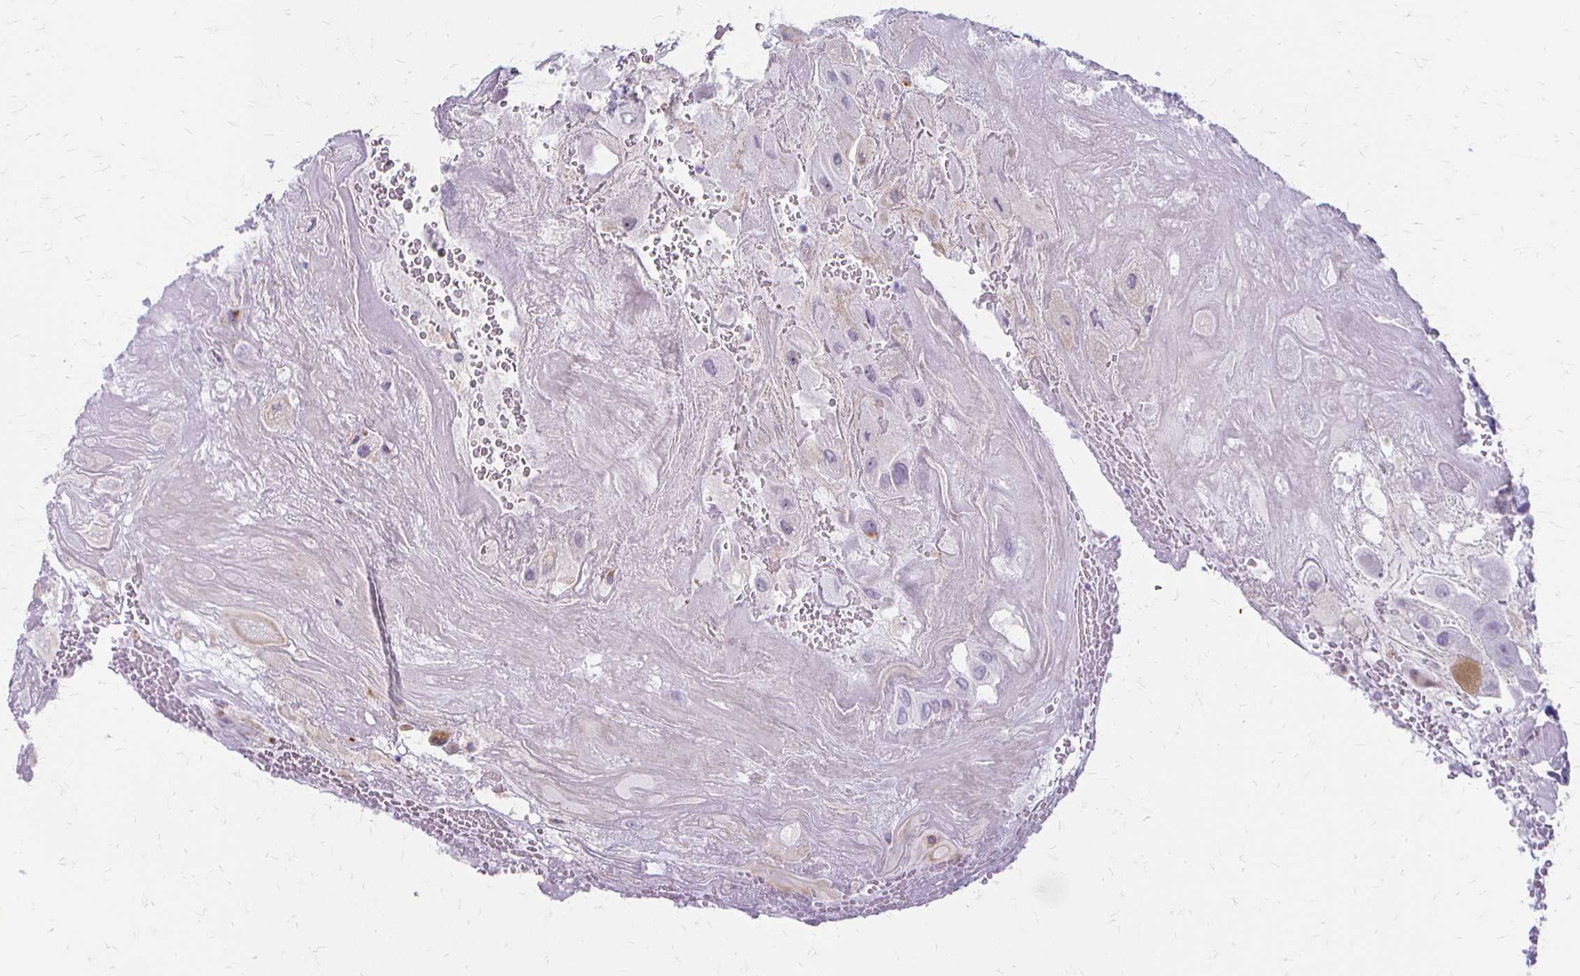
{"staining": {"intensity": "negative", "quantity": "none", "location": "none"}, "tissue": "placenta", "cell_type": "Decidual cells", "image_type": "normal", "snomed": [{"axis": "morphology", "description": "Normal tissue, NOS"}, {"axis": "topography", "description": "Placenta"}], "caption": "Photomicrograph shows no significant protein expression in decidual cells of normal placenta.", "gene": "ACP5", "patient": {"sex": "female", "age": 32}}